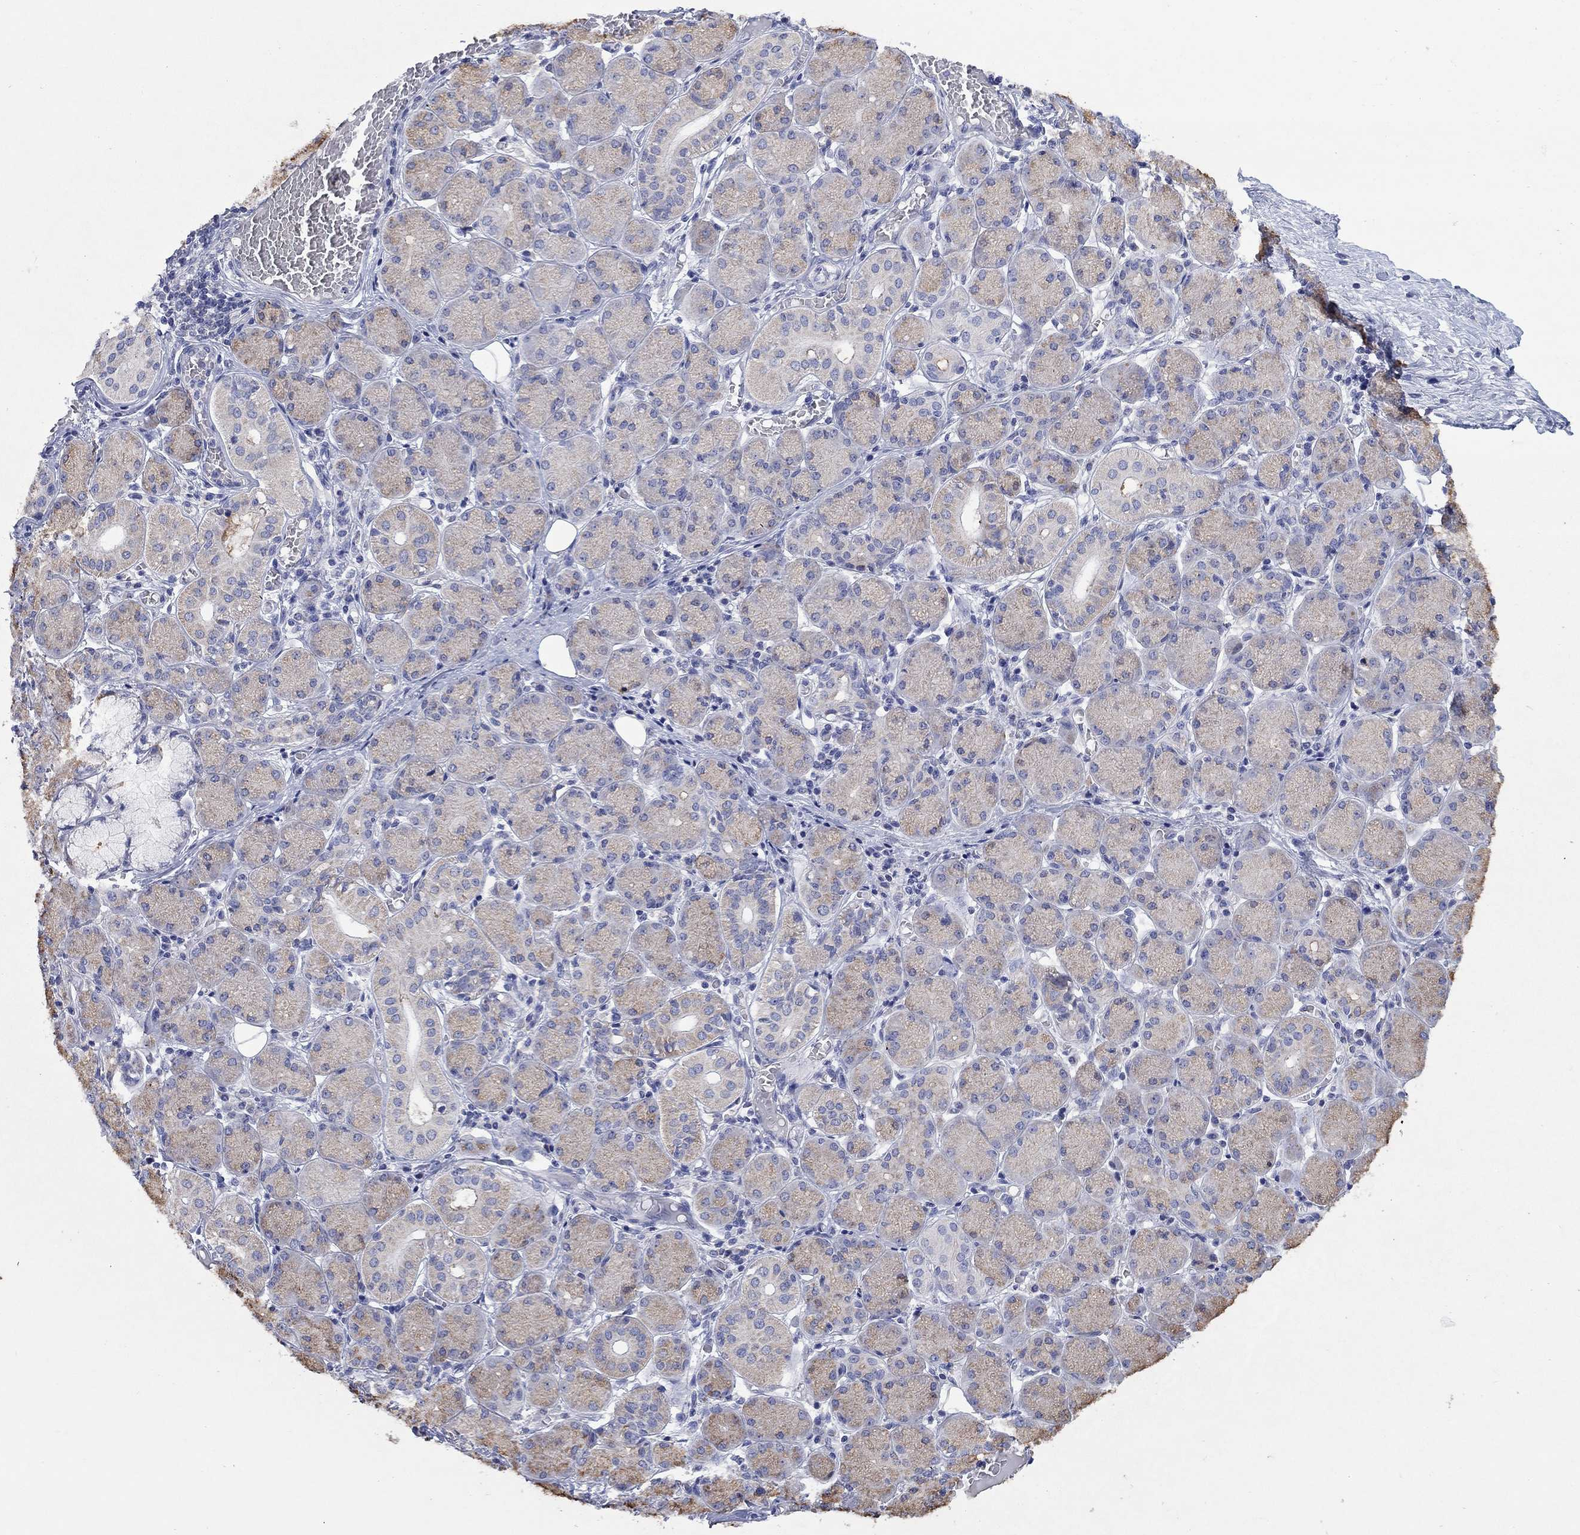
{"staining": {"intensity": "moderate", "quantity": "25%-75%", "location": "cytoplasmic/membranous"}, "tissue": "salivary gland", "cell_type": "Glandular cells", "image_type": "normal", "snomed": [{"axis": "morphology", "description": "Normal tissue, NOS"}, {"axis": "topography", "description": "Salivary gland"}, {"axis": "topography", "description": "Peripheral nerve tissue"}], "caption": "Immunohistochemical staining of normal salivary gland displays moderate cytoplasmic/membranous protein staining in about 25%-75% of glandular cells. The protein is shown in brown color, while the nuclei are stained blue.", "gene": "CLVS1", "patient": {"sex": "female", "age": 24}}